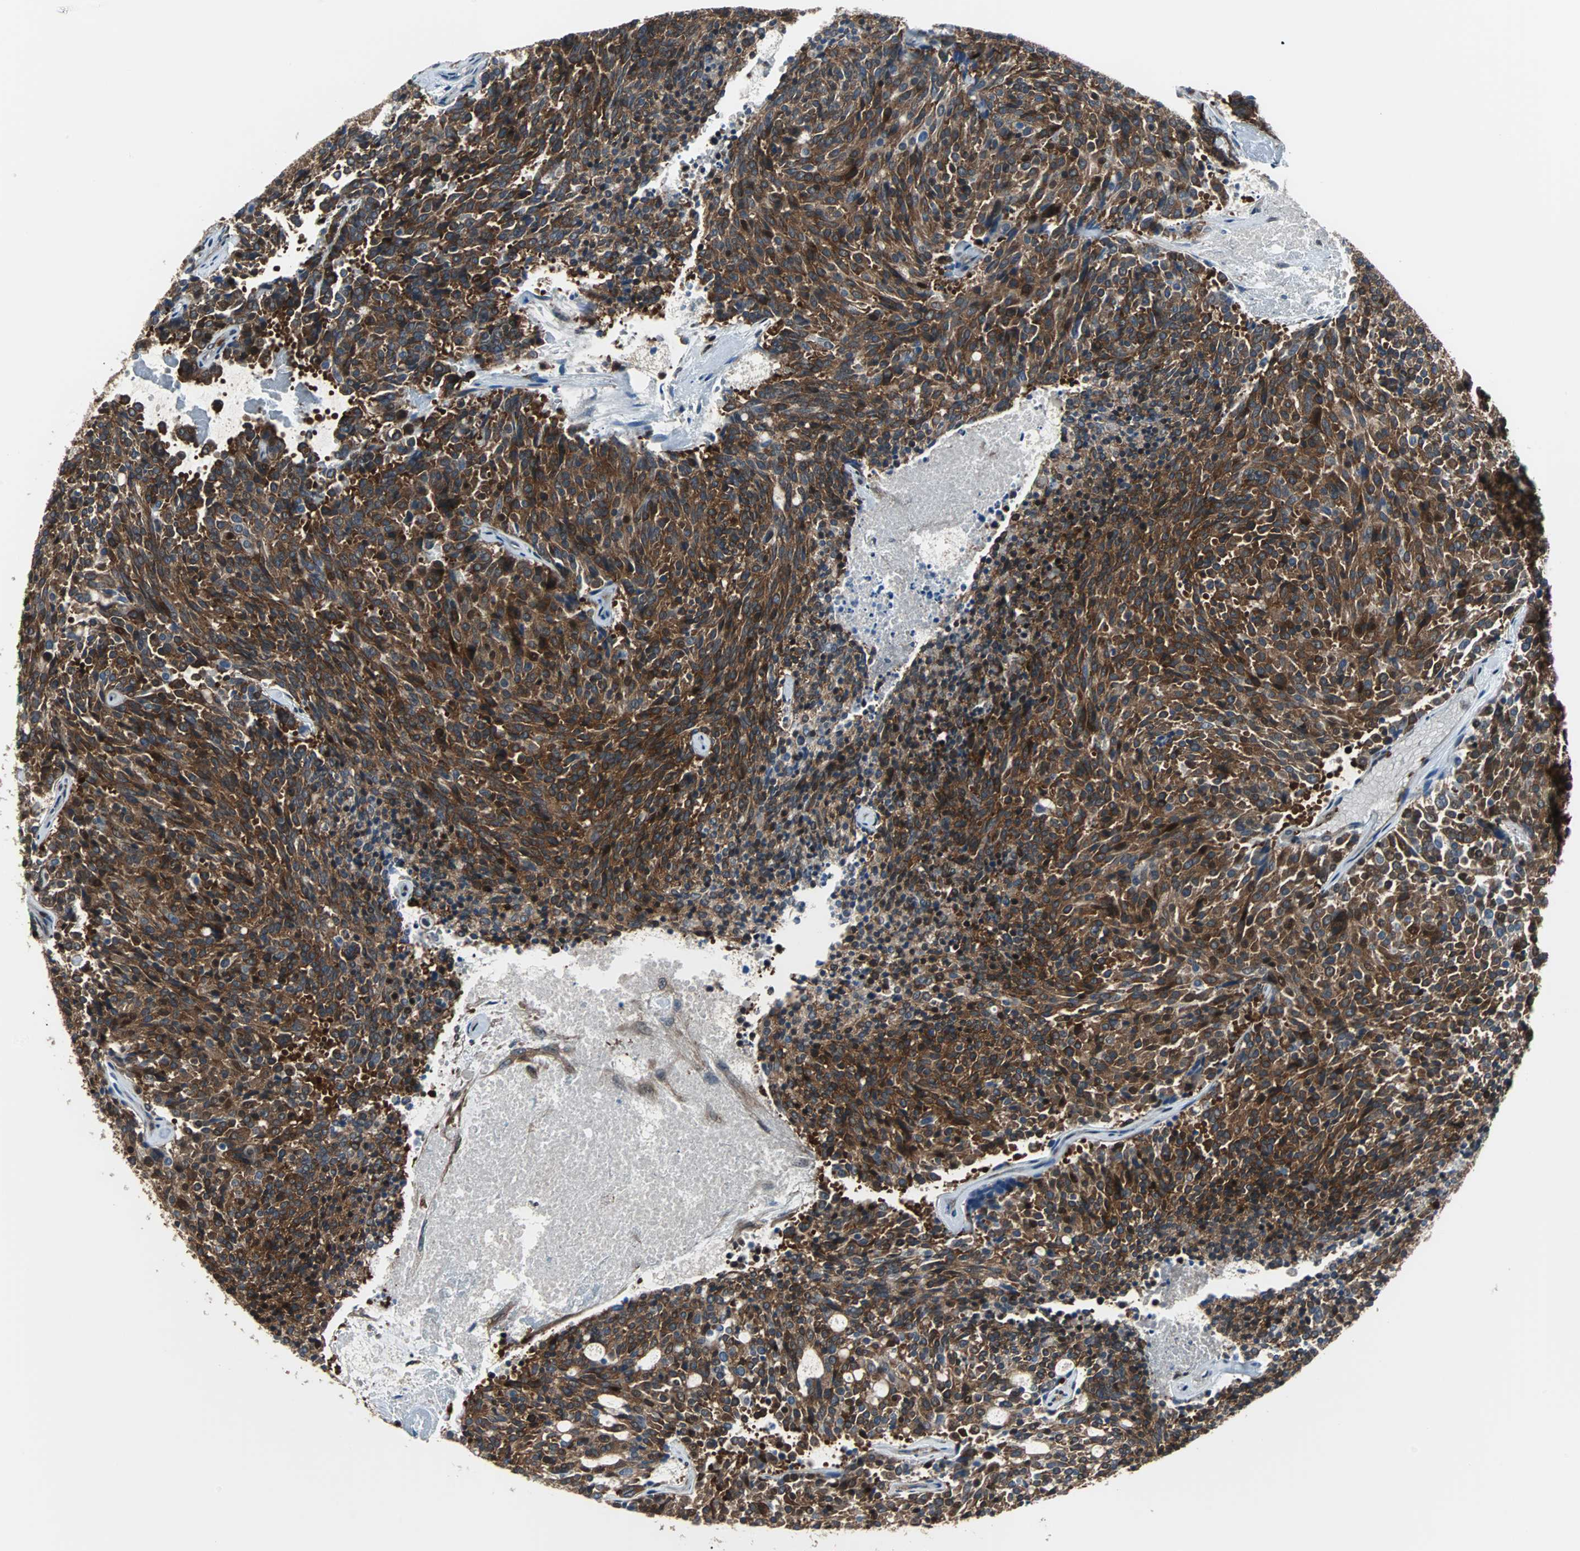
{"staining": {"intensity": "strong", "quantity": ">75%", "location": "cytoplasmic/membranous"}, "tissue": "carcinoid", "cell_type": "Tumor cells", "image_type": "cancer", "snomed": [{"axis": "morphology", "description": "Carcinoid, malignant, NOS"}, {"axis": "topography", "description": "Pancreas"}], "caption": "A high amount of strong cytoplasmic/membranous positivity is identified in approximately >75% of tumor cells in malignant carcinoid tissue.", "gene": "RELA", "patient": {"sex": "female", "age": 54}}